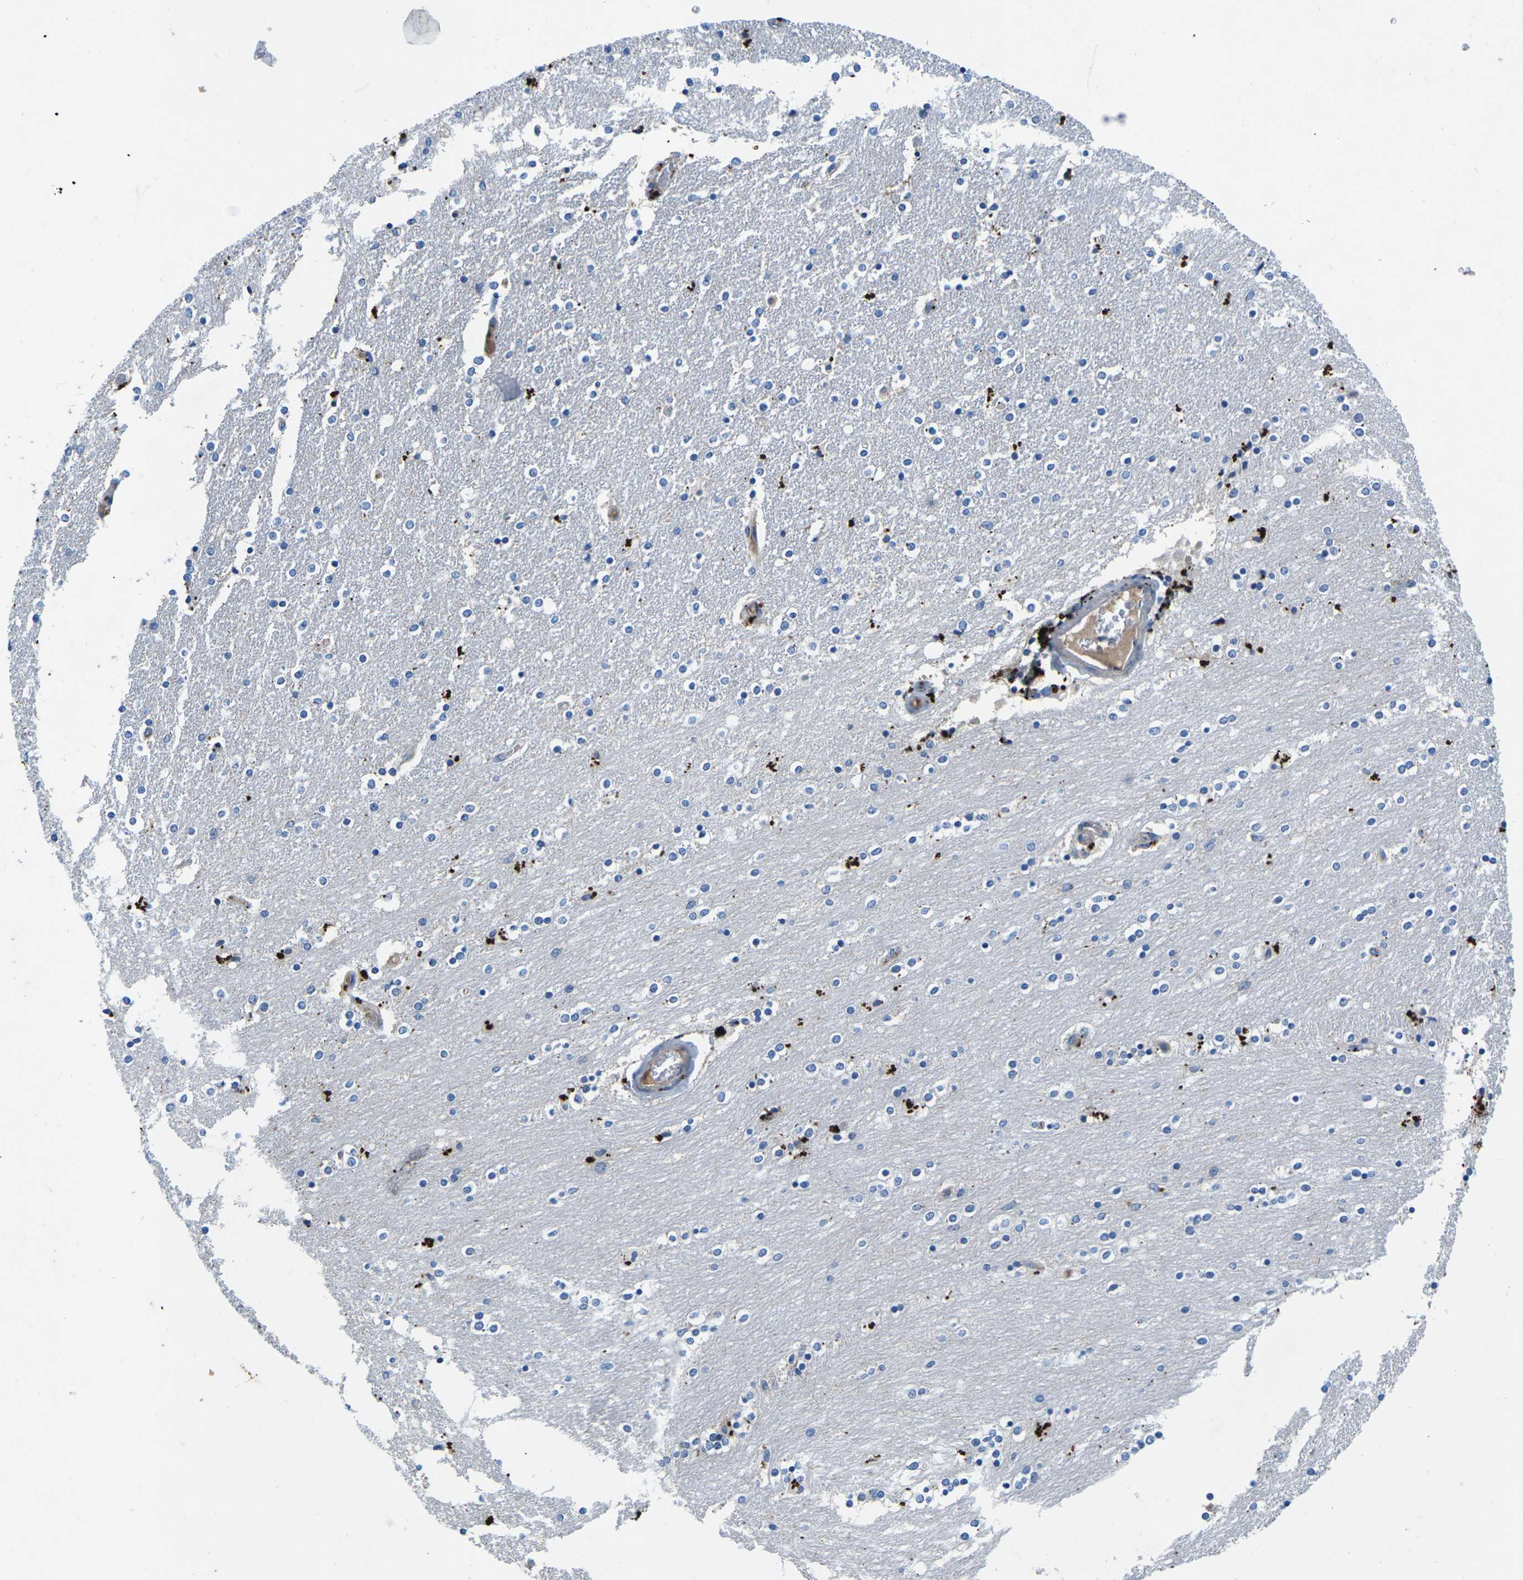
{"staining": {"intensity": "moderate", "quantity": "<25%", "location": "cytoplasmic/membranous"}, "tissue": "caudate", "cell_type": "Glial cells", "image_type": "normal", "snomed": [{"axis": "morphology", "description": "Normal tissue, NOS"}, {"axis": "topography", "description": "Lateral ventricle wall"}], "caption": "Immunohistochemical staining of unremarkable caudate exhibits moderate cytoplasmic/membranous protein expression in approximately <25% of glial cells. Using DAB (brown) and hematoxylin (blue) stains, captured at high magnification using brightfield microscopy.", "gene": "PDCD6IP", "patient": {"sex": "female", "age": 54}}